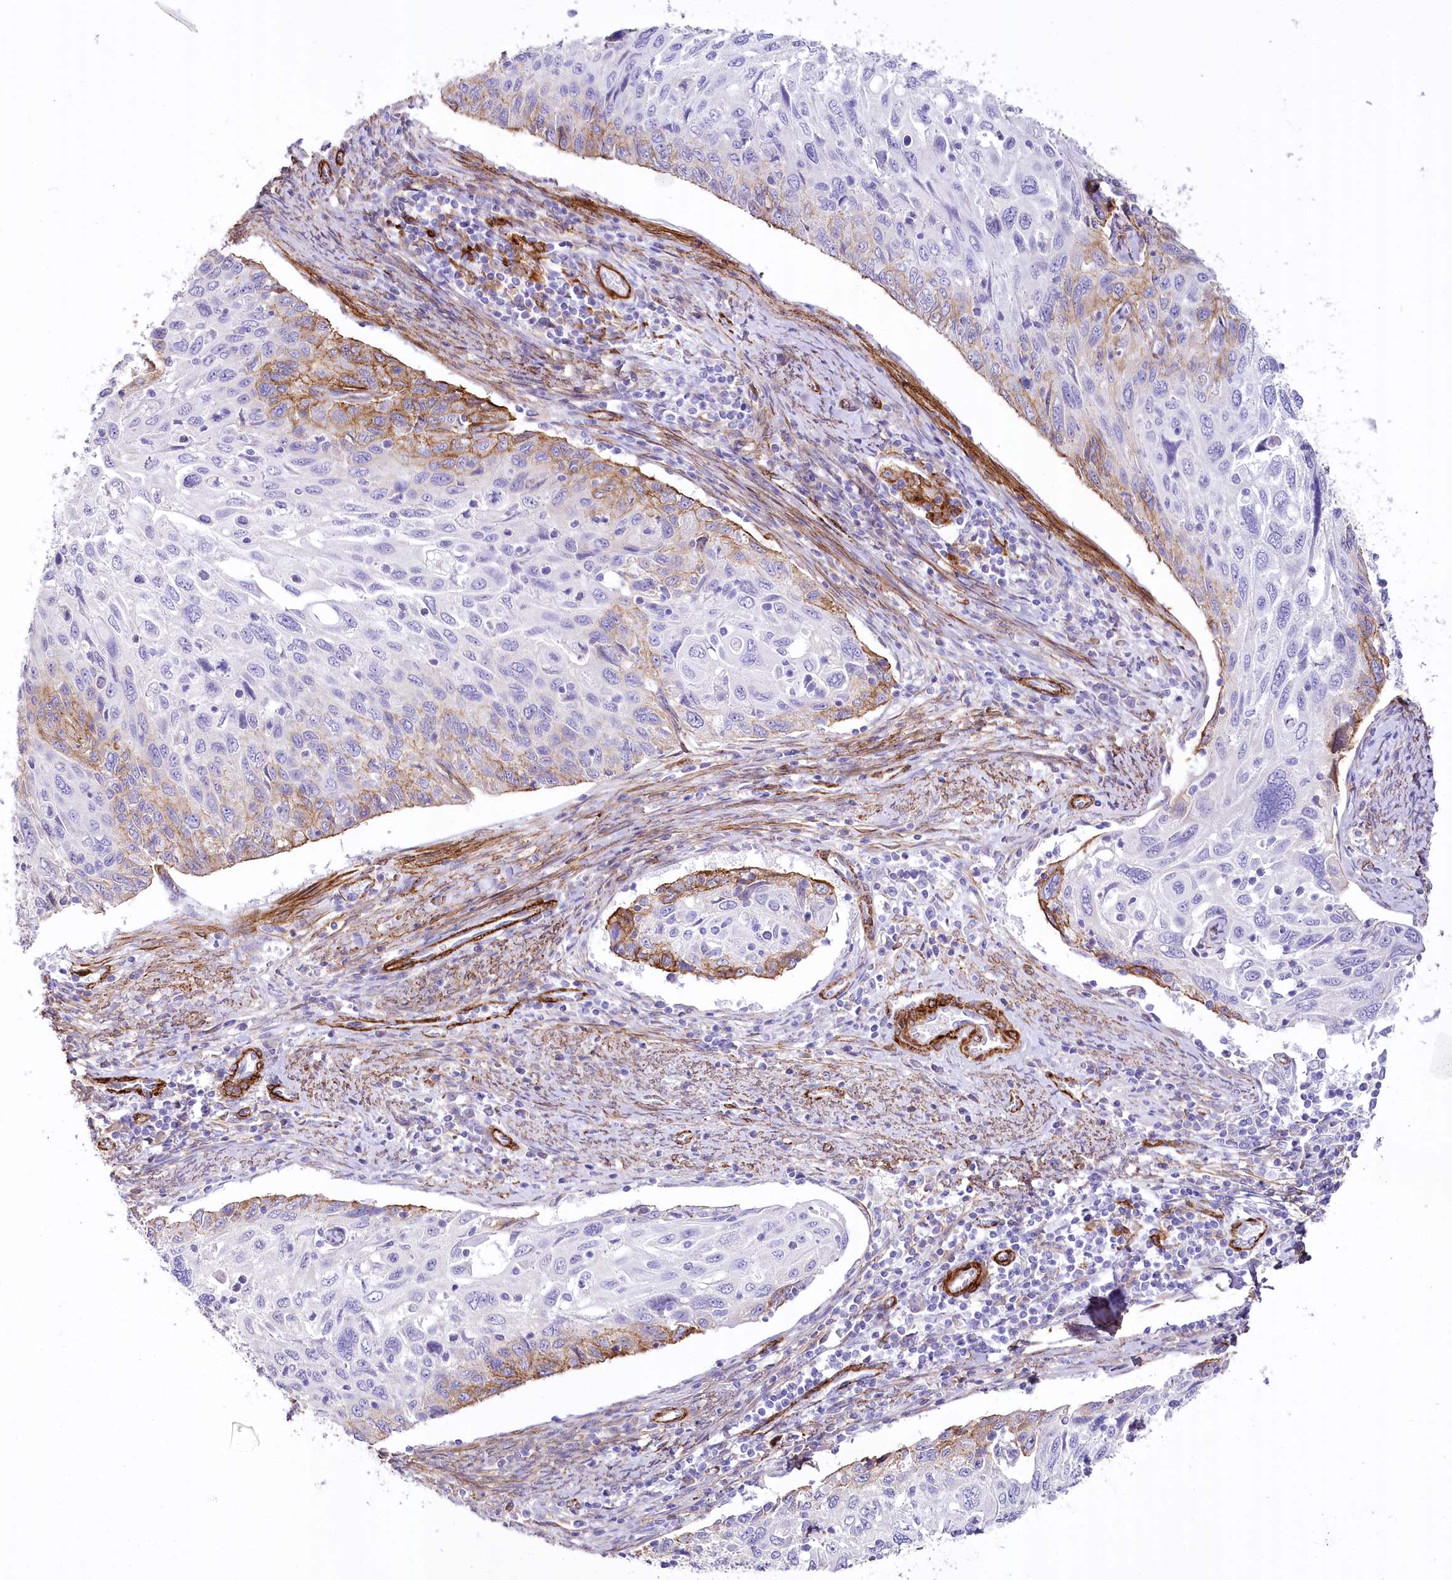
{"staining": {"intensity": "moderate", "quantity": "<25%", "location": "cytoplasmic/membranous"}, "tissue": "cervical cancer", "cell_type": "Tumor cells", "image_type": "cancer", "snomed": [{"axis": "morphology", "description": "Squamous cell carcinoma, NOS"}, {"axis": "topography", "description": "Cervix"}], "caption": "Tumor cells reveal low levels of moderate cytoplasmic/membranous expression in about <25% of cells in human cervical squamous cell carcinoma. The protein is stained brown, and the nuclei are stained in blue (DAB IHC with brightfield microscopy, high magnification).", "gene": "SYNPO2", "patient": {"sex": "female", "age": 70}}